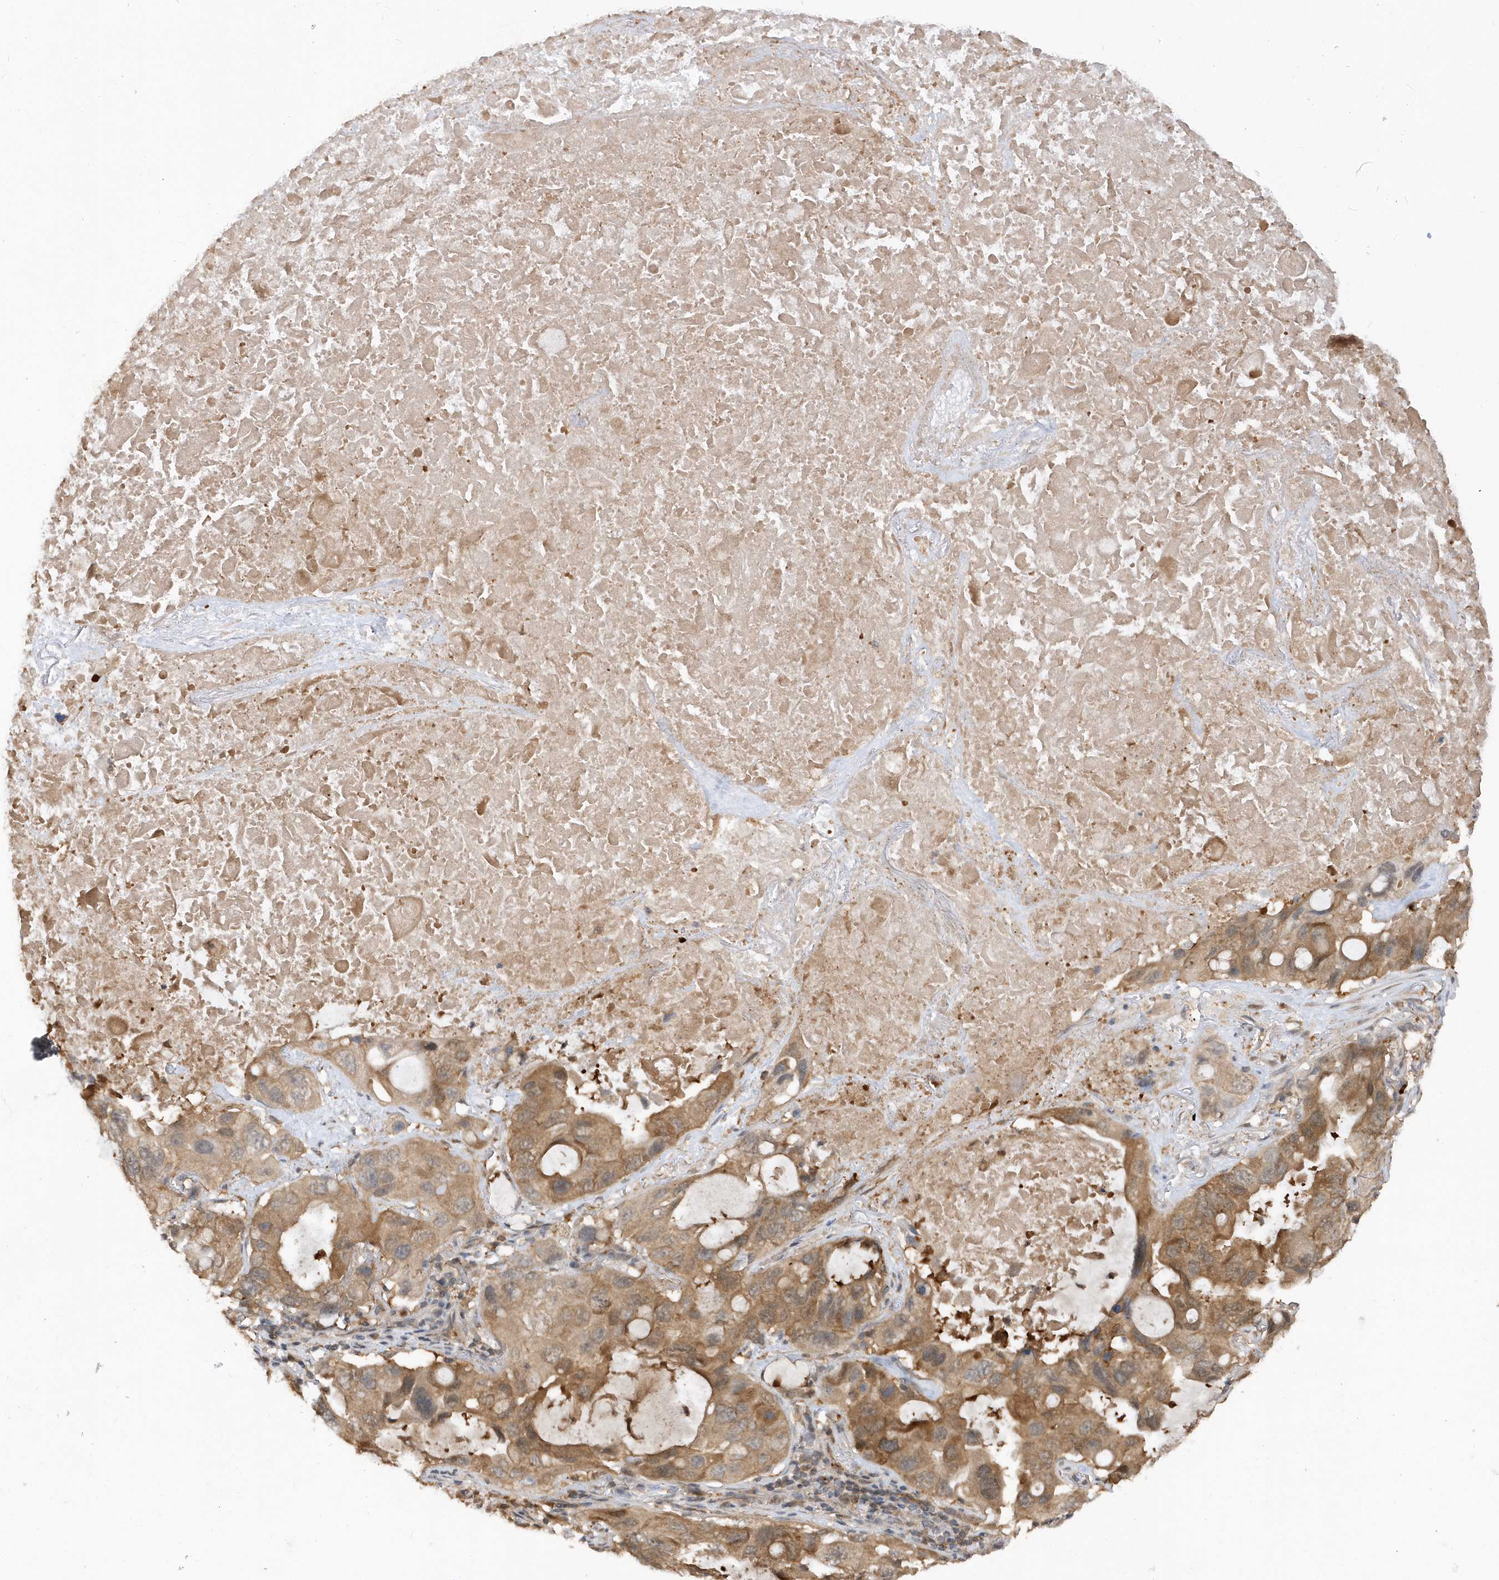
{"staining": {"intensity": "moderate", "quantity": ">75%", "location": "cytoplasmic/membranous"}, "tissue": "lung cancer", "cell_type": "Tumor cells", "image_type": "cancer", "snomed": [{"axis": "morphology", "description": "Squamous cell carcinoma, NOS"}, {"axis": "topography", "description": "Lung"}], "caption": "Lung cancer stained with a protein marker reveals moderate staining in tumor cells.", "gene": "RPE", "patient": {"sex": "female", "age": 73}}